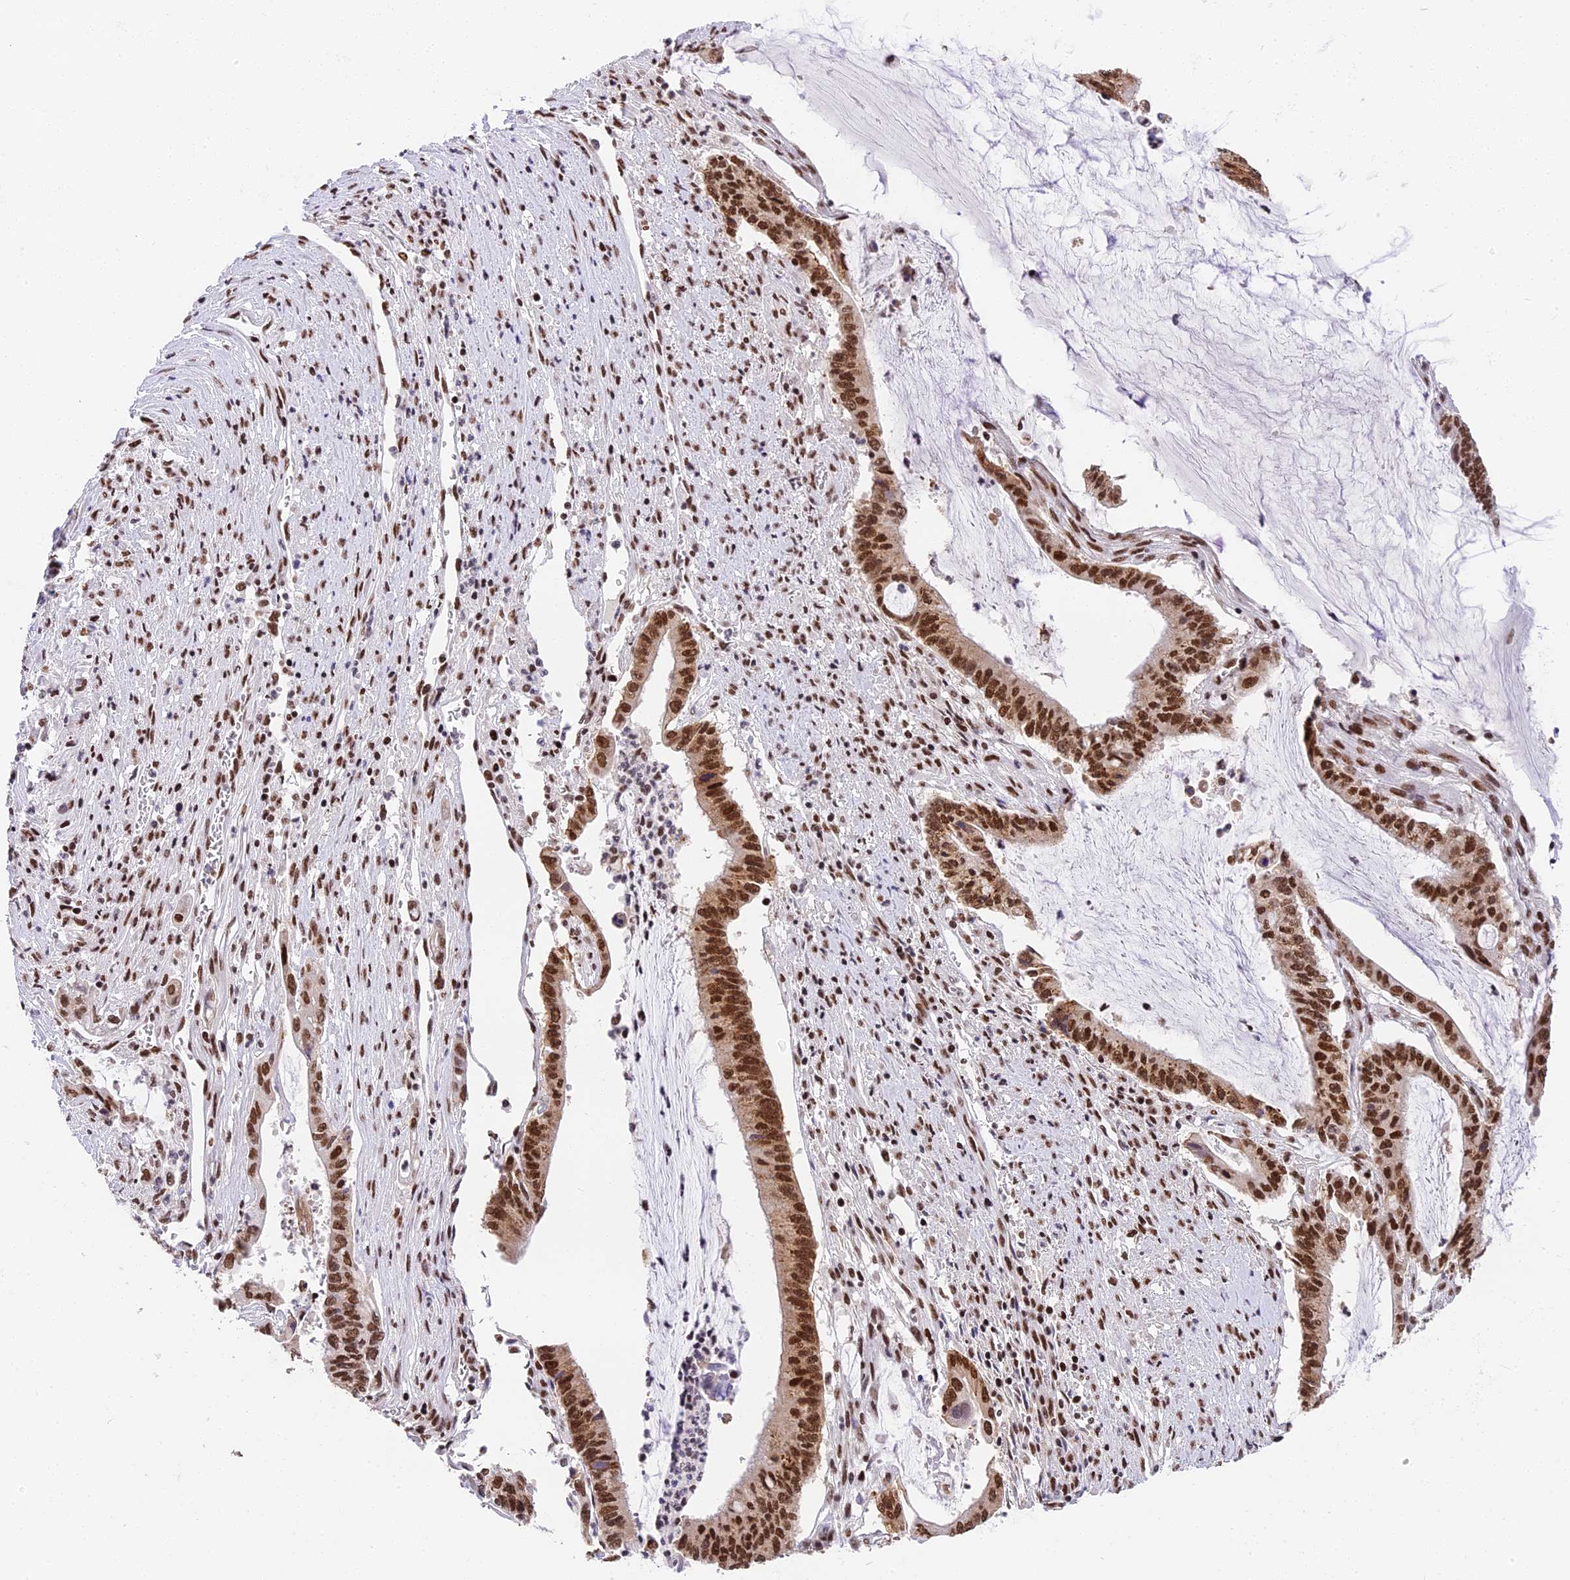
{"staining": {"intensity": "strong", "quantity": ">75%", "location": "nuclear"}, "tissue": "pancreatic cancer", "cell_type": "Tumor cells", "image_type": "cancer", "snomed": [{"axis": "morphology", "description": "Adenocarcinoma, NOS"}, {"axis": "topography", "description": "Pancreas"}], "caption": "This is a histology image of immunohistochemistry staining of pancreatic cancer (adenocarcinoma), which shows strong positivity in the nuclear of tumor cells.", "gene": "SBNO1", "patient": {"sex": "female", "age": 50}}